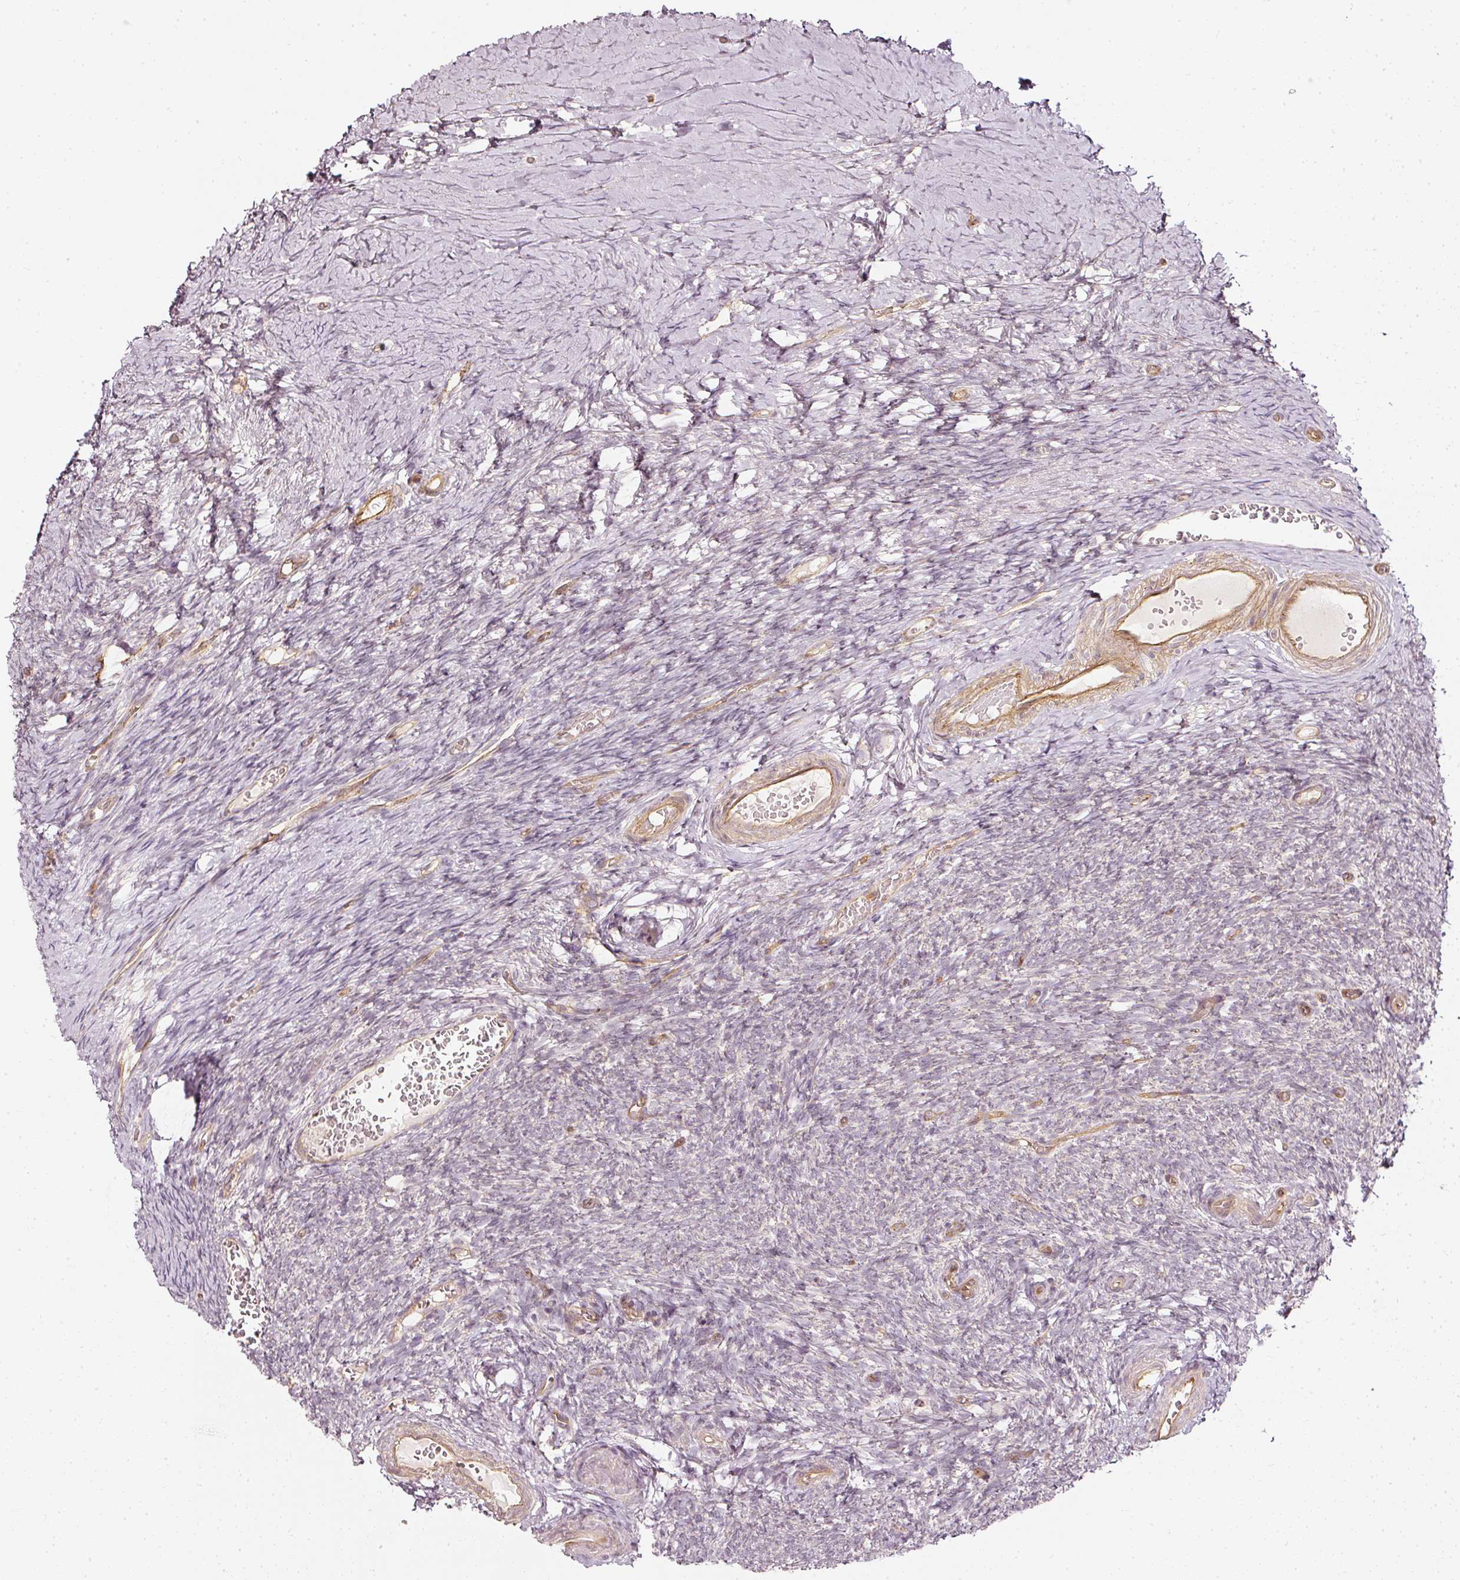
{"staining": {"intensity": "negative", "quantity": "none", "location": "none"}, "tissue": "ovary", "cell_type": "Follicle cells", "image_type": "normal", "snomed": [{"axis": "morphology", "description": "Normal tissue, NOS"}, {"axis": "topography", "description": "Ovary"}], "caption": "IHC photomicrograph of unremarkable ovary: human ovary stained with DAB (3,3'-diaminobenzidine) demonstrates no significant protein positivity in follicle cells.", "gene": "DRD2", "patient": {"sex": "female", "age": 39}}